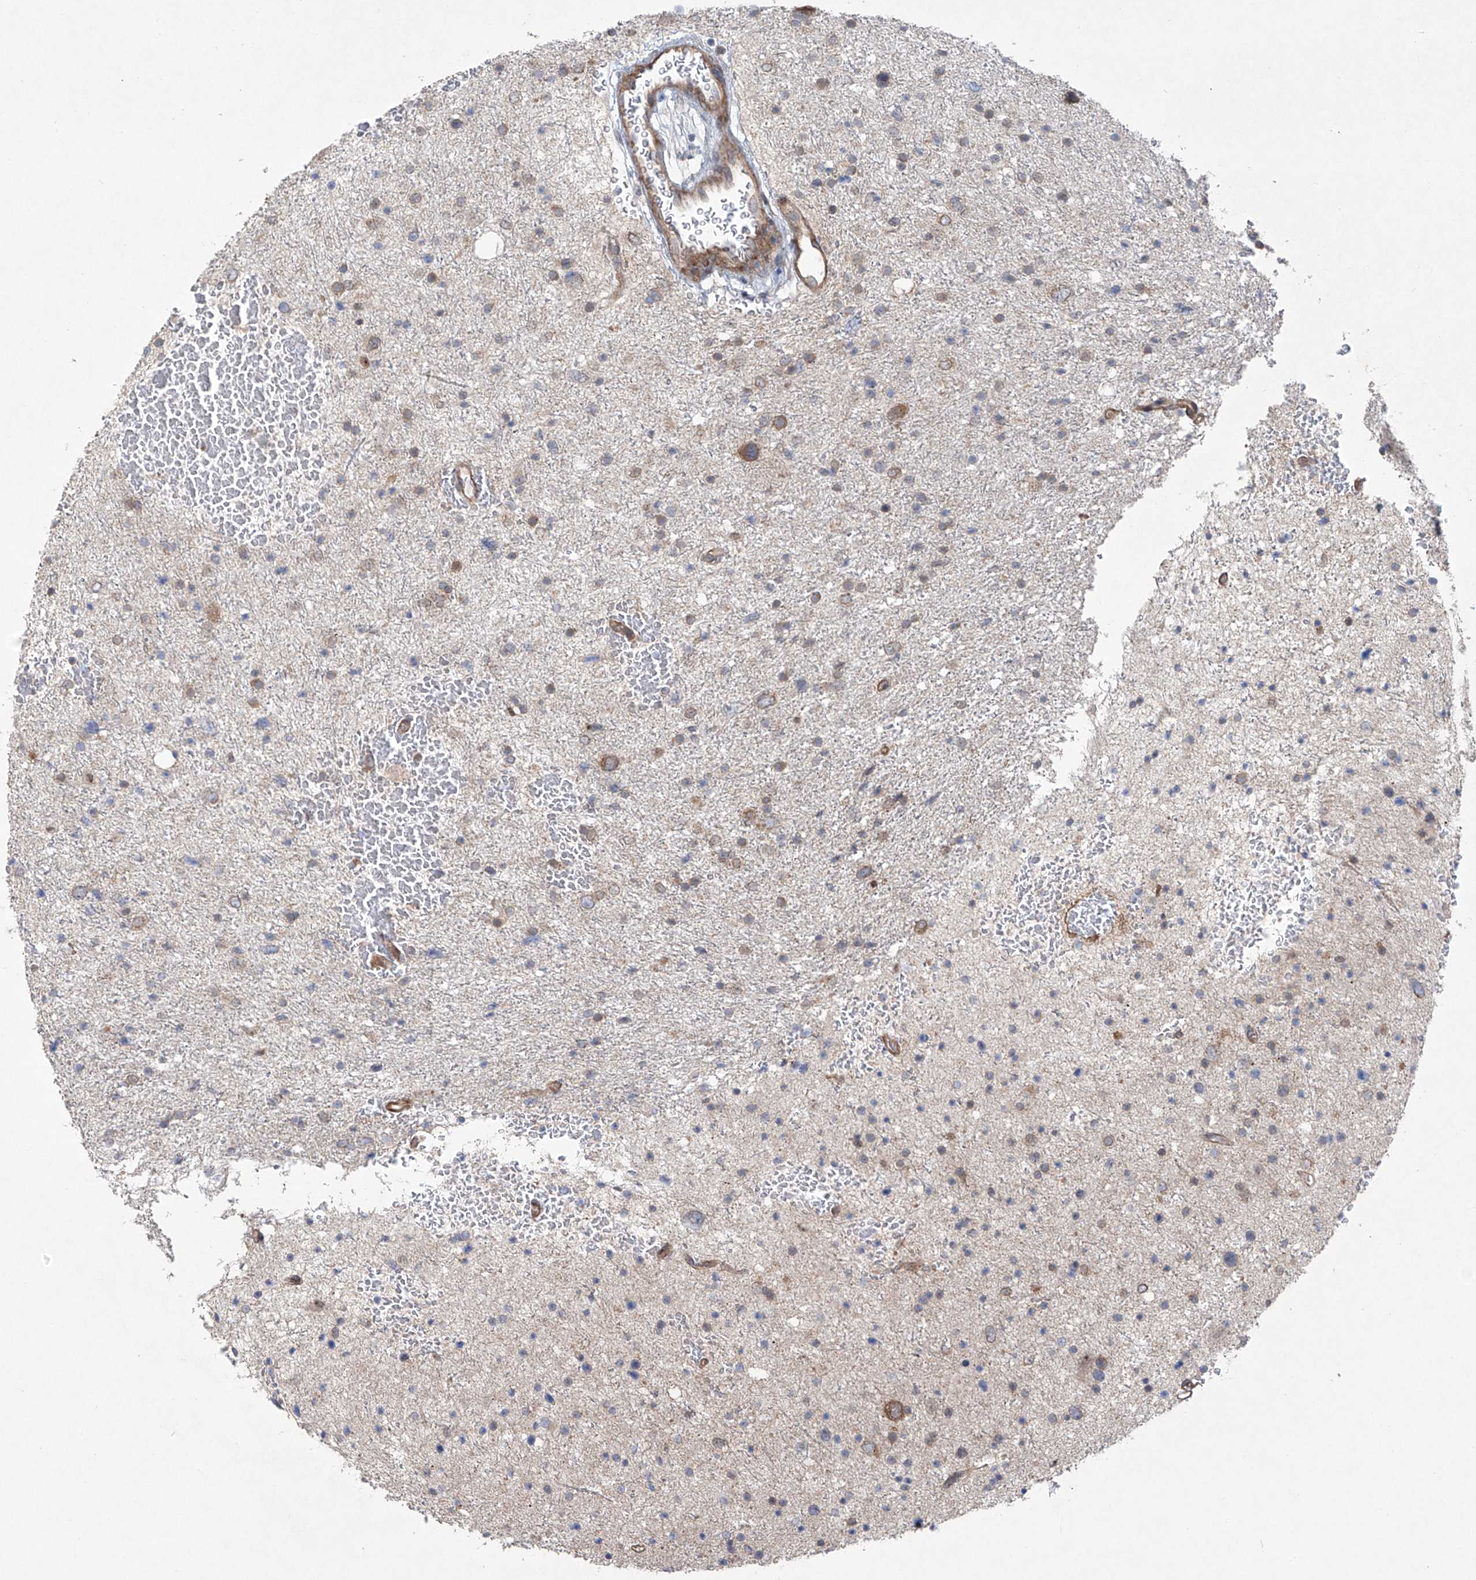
{"staining": {"intensity": "moderate", "quantity": "<25%", "location": "cytoplasmic/membranous"}, "tissue": "glioma", "cell_type": "Tumor cells", "image_type": "cancer", "snomed": [{"axis": "morphology", "description": "Glioma, malignant, Low grade"}, {"axis": "topography", "description": "Brain"}], "caption": "Human glioma stained with a protein marker displays moderate staining in tumor cells.", "gene": "KLC4", "patient": {"sex": "female", "age": 37}}